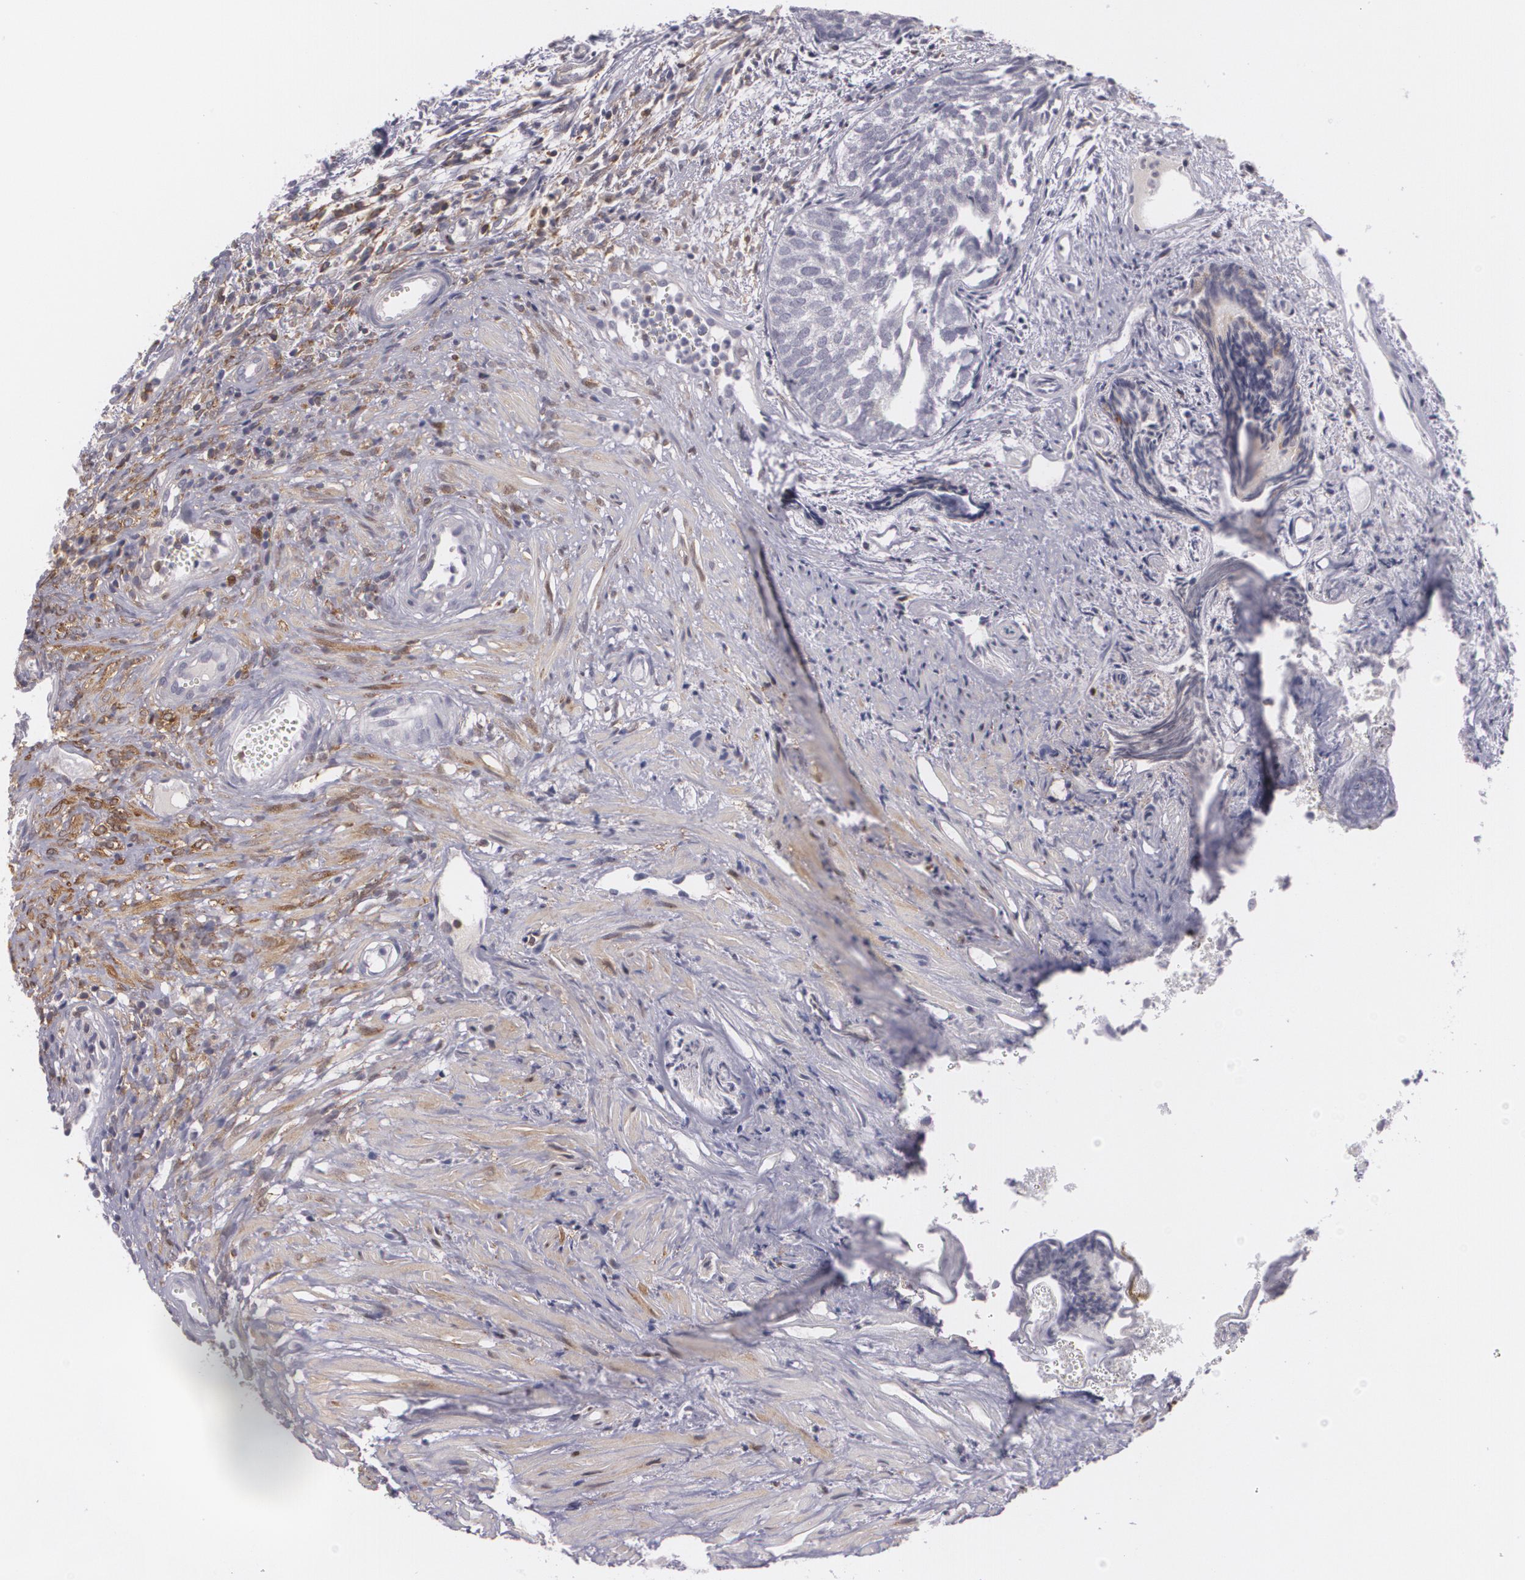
{"staining": {"intensity": "negative", "quantity": "none", "location": "none"}, "tissue": "urothelial cancer", "cell_type": "Tumor cells", "image_type": "cancer", "snomed": [{"axis": "morphology", "description": "Urothelial carcinoma, Low grade"}, {"axis": "topography", "description": "Urinary bladder"}], "caption": "The immunohistochemistry (IHC) image has no significant staining in tumor cells of urothelial cancer tissue.", "gene": "BIN1", "patient": {"sex": "male", "age": 84}}